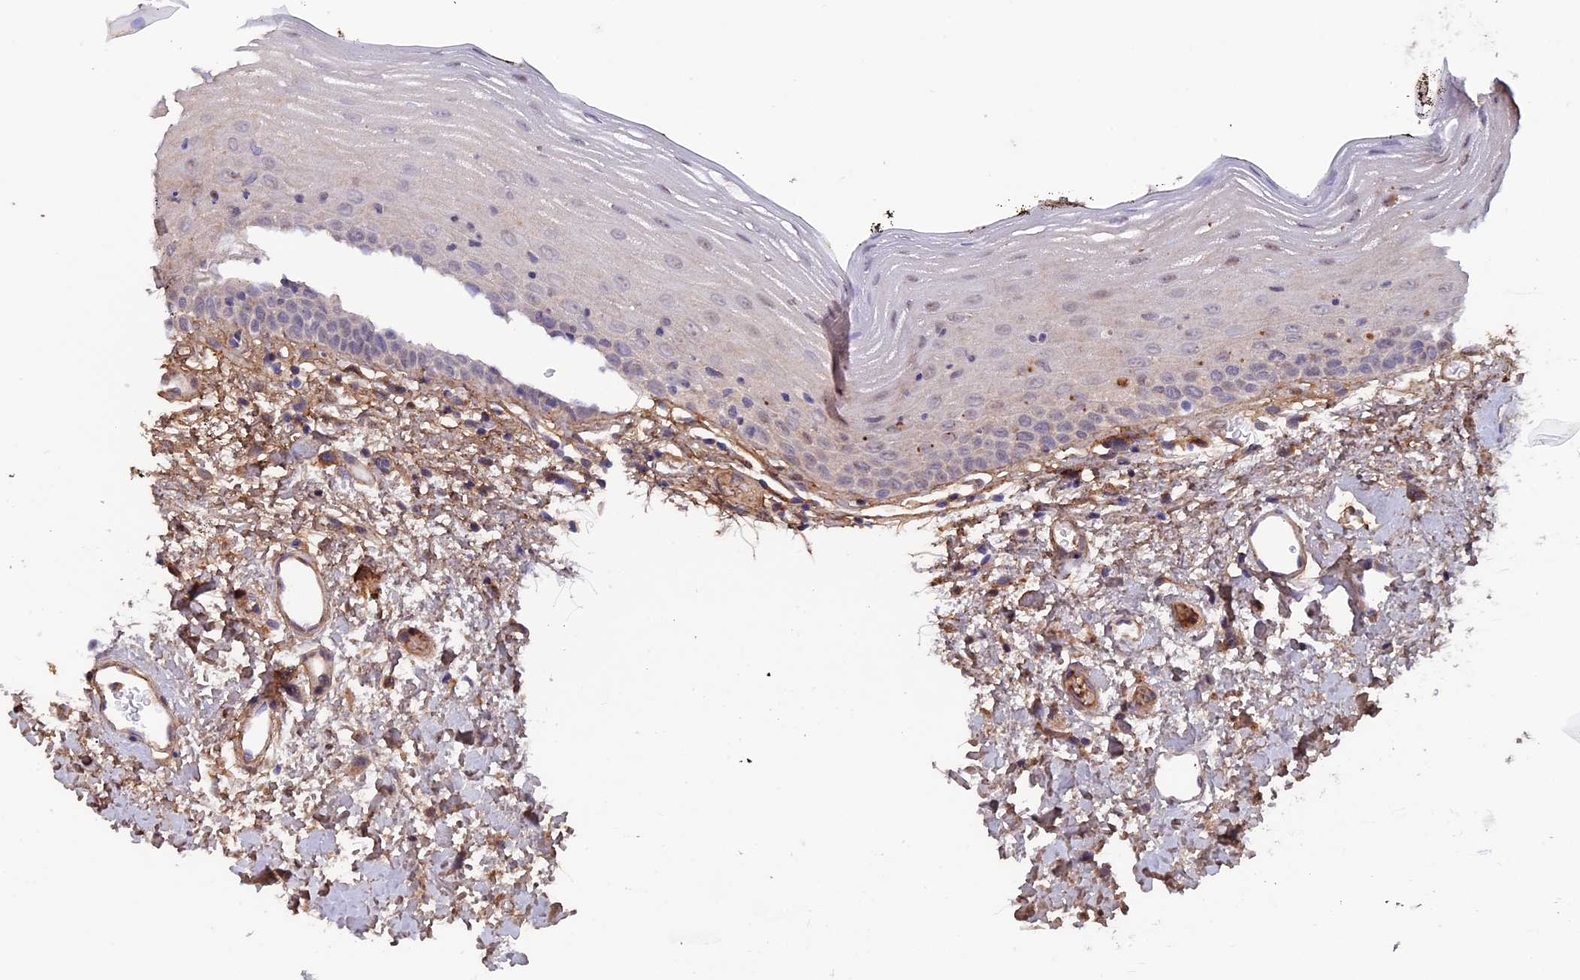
{"staining": {"intensity": "weak", "quantity": "<25%", "location": "cytoplasmic/membranous"}, "tissue": "oral mucosa", "cell_type": "Squamous epithelial cells", "image_type": "normal", "snomed": [{"axis": "morphology", "description": "Normal tissue, NOS"}, {"axis": "topography", "description": "Oral tissue"}], "caption": "The micrograph displays no significant staining in squamous epithelial cells of oral mucosa.", "gene": "COL4A3", "patient": {"sex": "male", "age": 74}}